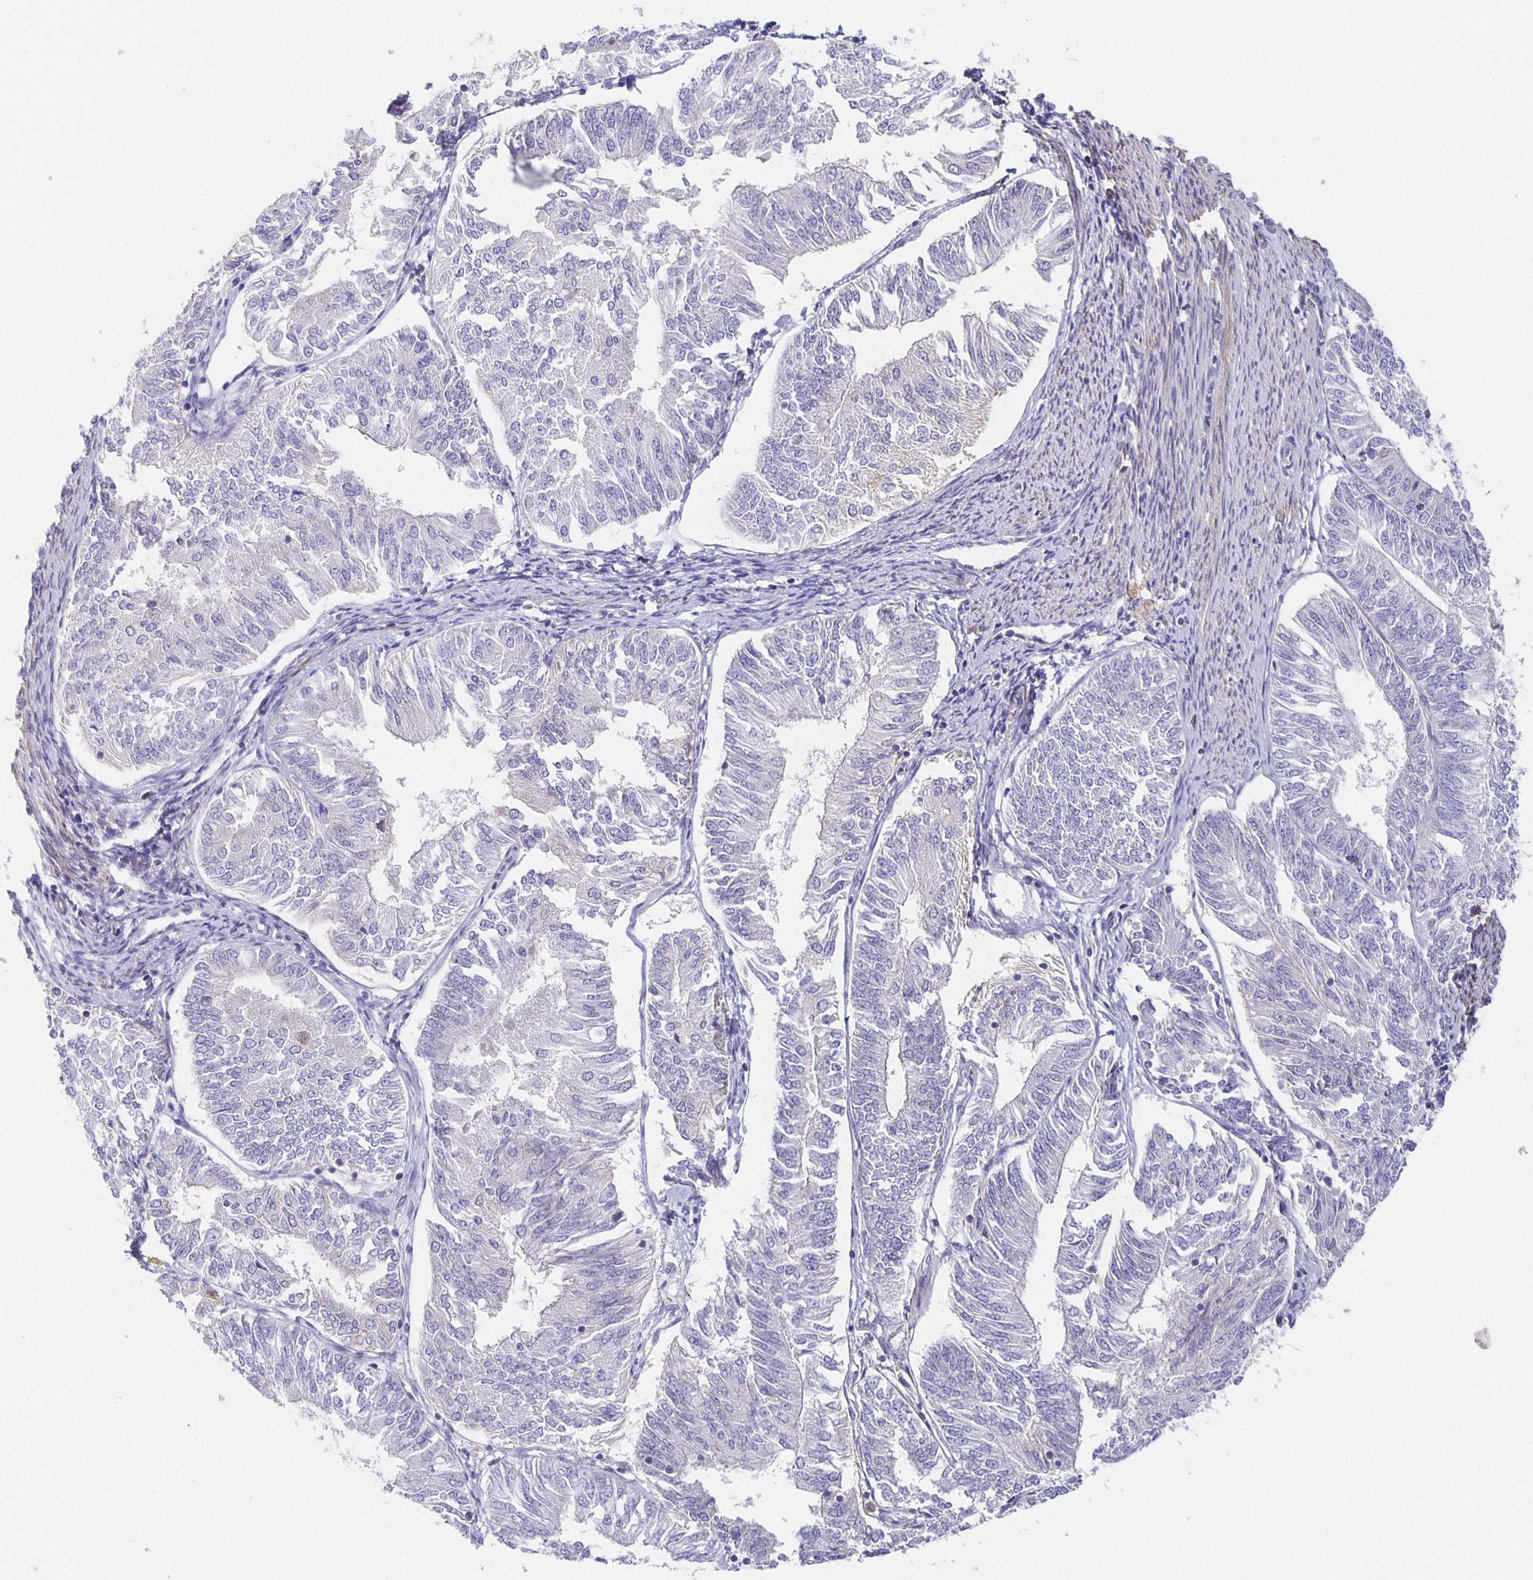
{"staining": {"intensity": "negative", "quantity": "none", "location": "none"}, "tissue": "endometrial cancer", "cell_type": "Tumor cells", "image_type": "cancer", "snomed": [{"axis": "morphology", "description": "Adenocarcinoma, NOS"}, {"axis": "topography", "description": "Endometrium"}], "caption": "This image is of endometrial adenocarcinoma stained with immunohistochemistry (IHC) to label a protein in brown with the nuclei are counter-stained blue. There is no expression in tumor cells.", "gene": "FLRT3", "patient": {"sex": "female", "age": 58}}